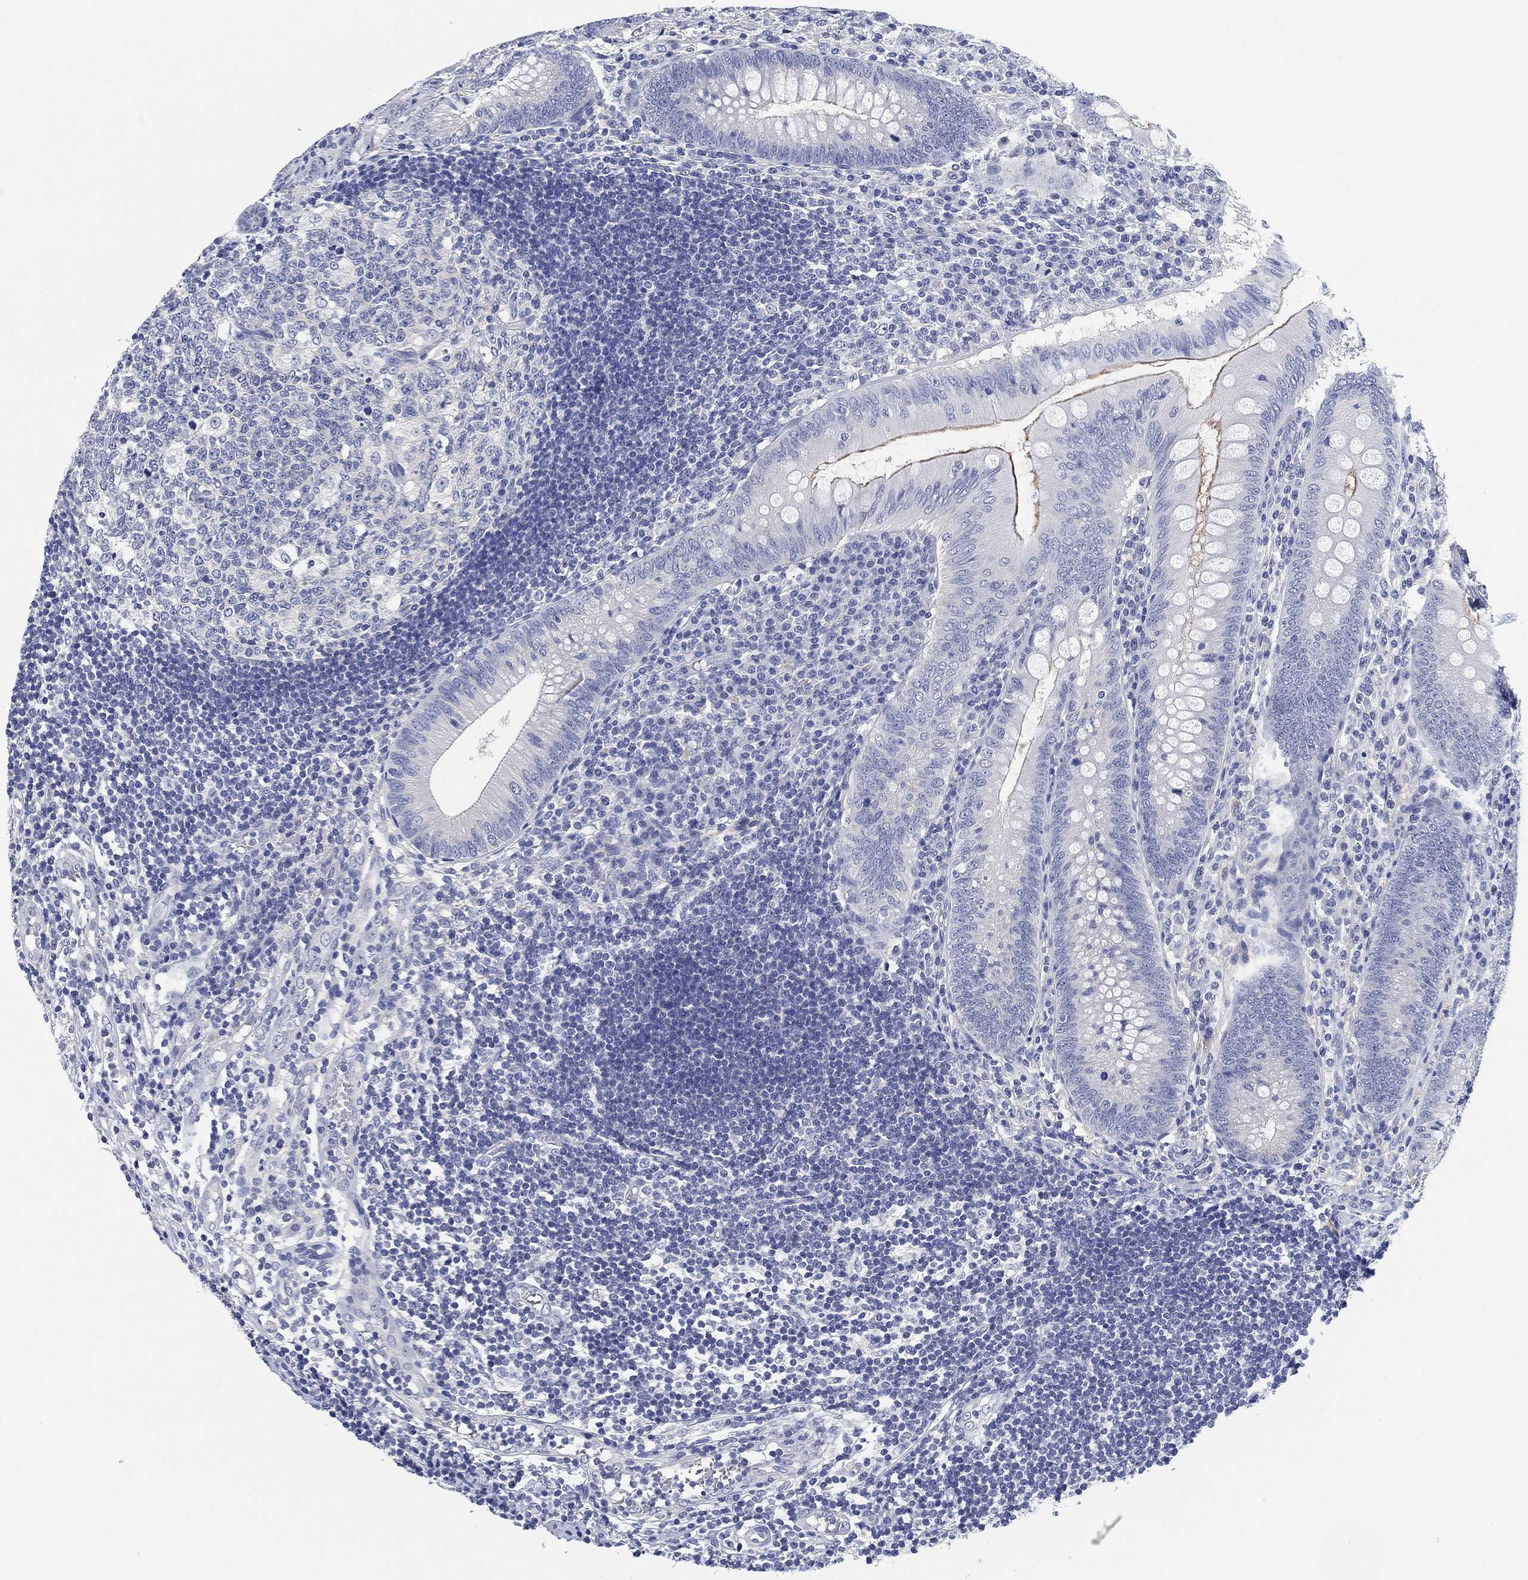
{"staining": {"intensity": "moderate", "quantity": "<25%", "location": "cytoplasmic/membranous"}, "tissue": "appendix", "cell_type": "Glandular cells", "image_type": "normal", "snomed": [{"axis": "morphology", "description": "Normal tissue, NOS"}, {"axis": "morphology", "description": "Inflammation, NOS"}, {"axis": "topography", "description": "Appendix"}], "caption": "The photomicrograph demonstrates immunohistochemical staining of unremarkable appendix. There is moderate cytoplasmic/membranous positivity is present in approximately <25% of glandular cells. The staining was performed using DAB (3,3'-diaminobenzidine) to visualize the protein expression in brown, while the nuclei were stained in blue with hematoxylin (Magnification: 20x).", "gene": "CLUL1", "patient": {"sex": "male", "age": 16}}